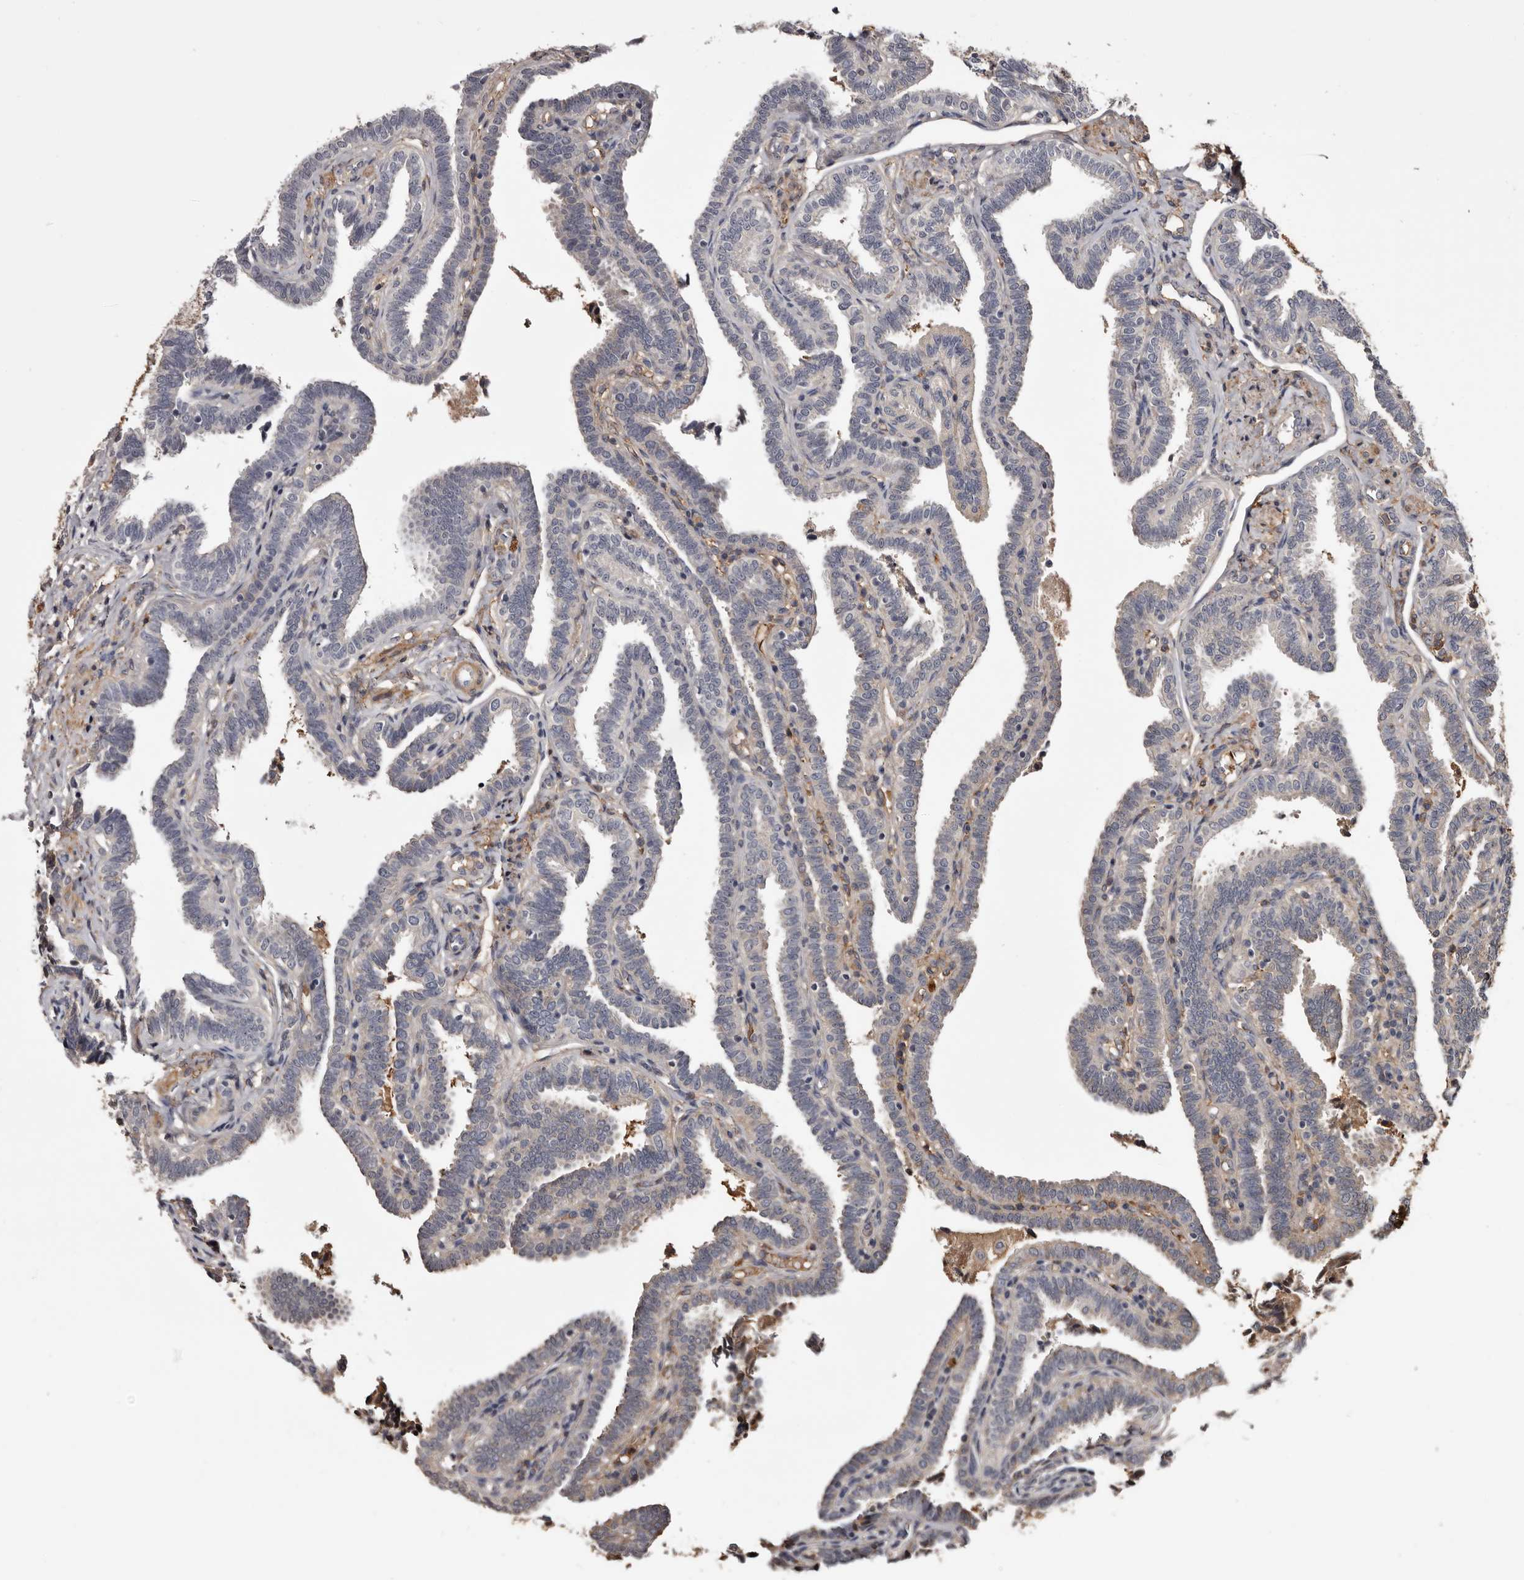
{"staining": {"intensity": "moderate", "quantity": "<25%", "location": "cytoplasmic/membranous"}, "tissue": "fallopian tube", "cell_type": "Glandular cells", "image_type": "normal", "snomed": [{"axis": "morphology", "description": "Normal tissue, NOS"}, {"axis": "topography", "description": "Fallopian tube"}], "caption": "Immunohistochemical staining of normal fallopian tube displays <25% levels of moderate cytoplasmic/membranous protein positivity in approximately <25% of glandular cells. (brown staining indicates protein expression, while blue staining denotes nuclei).", "gene": "CYP1B1", "patient": {"sex": "female", "age": 39}}